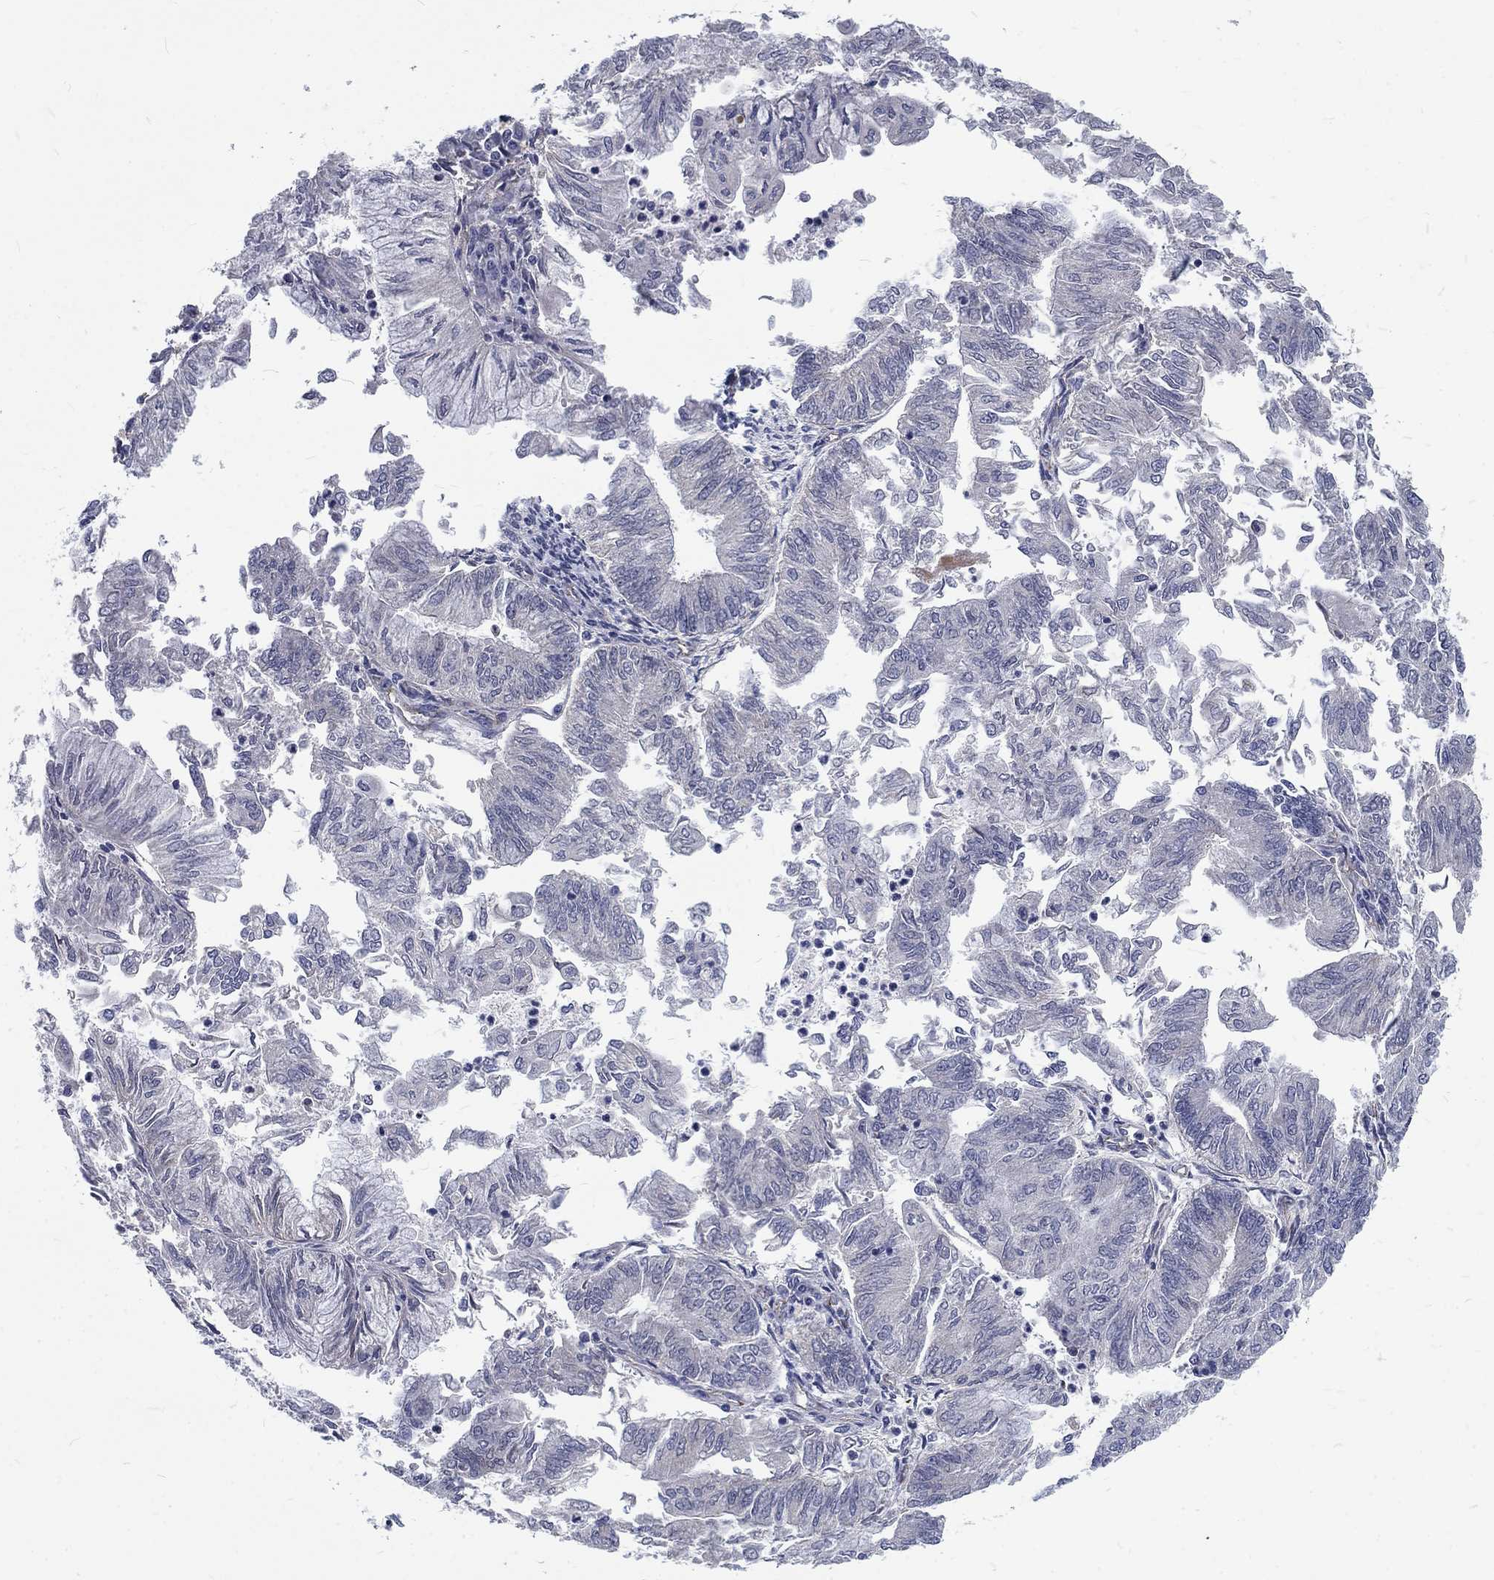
{"staining": {"intensity": "negative", "quantity": "none", "location": "none"}, "tissue": "endometrial cancer", "cell_type": "Tumor cells", "image_type": "cancer", "snomed": [{"axis": "morphology", "description": "Adenocarcinoma, NOS"}, {"axis": "topography", "description": "Endometrium"}], "caption": "This is a photomicrograph of IHC staining of endometrial adenocarcinoma, which shows no expression in tumor cells.", "gene": "PHKA1", "patient": {"sex": "female", "age": 59}}